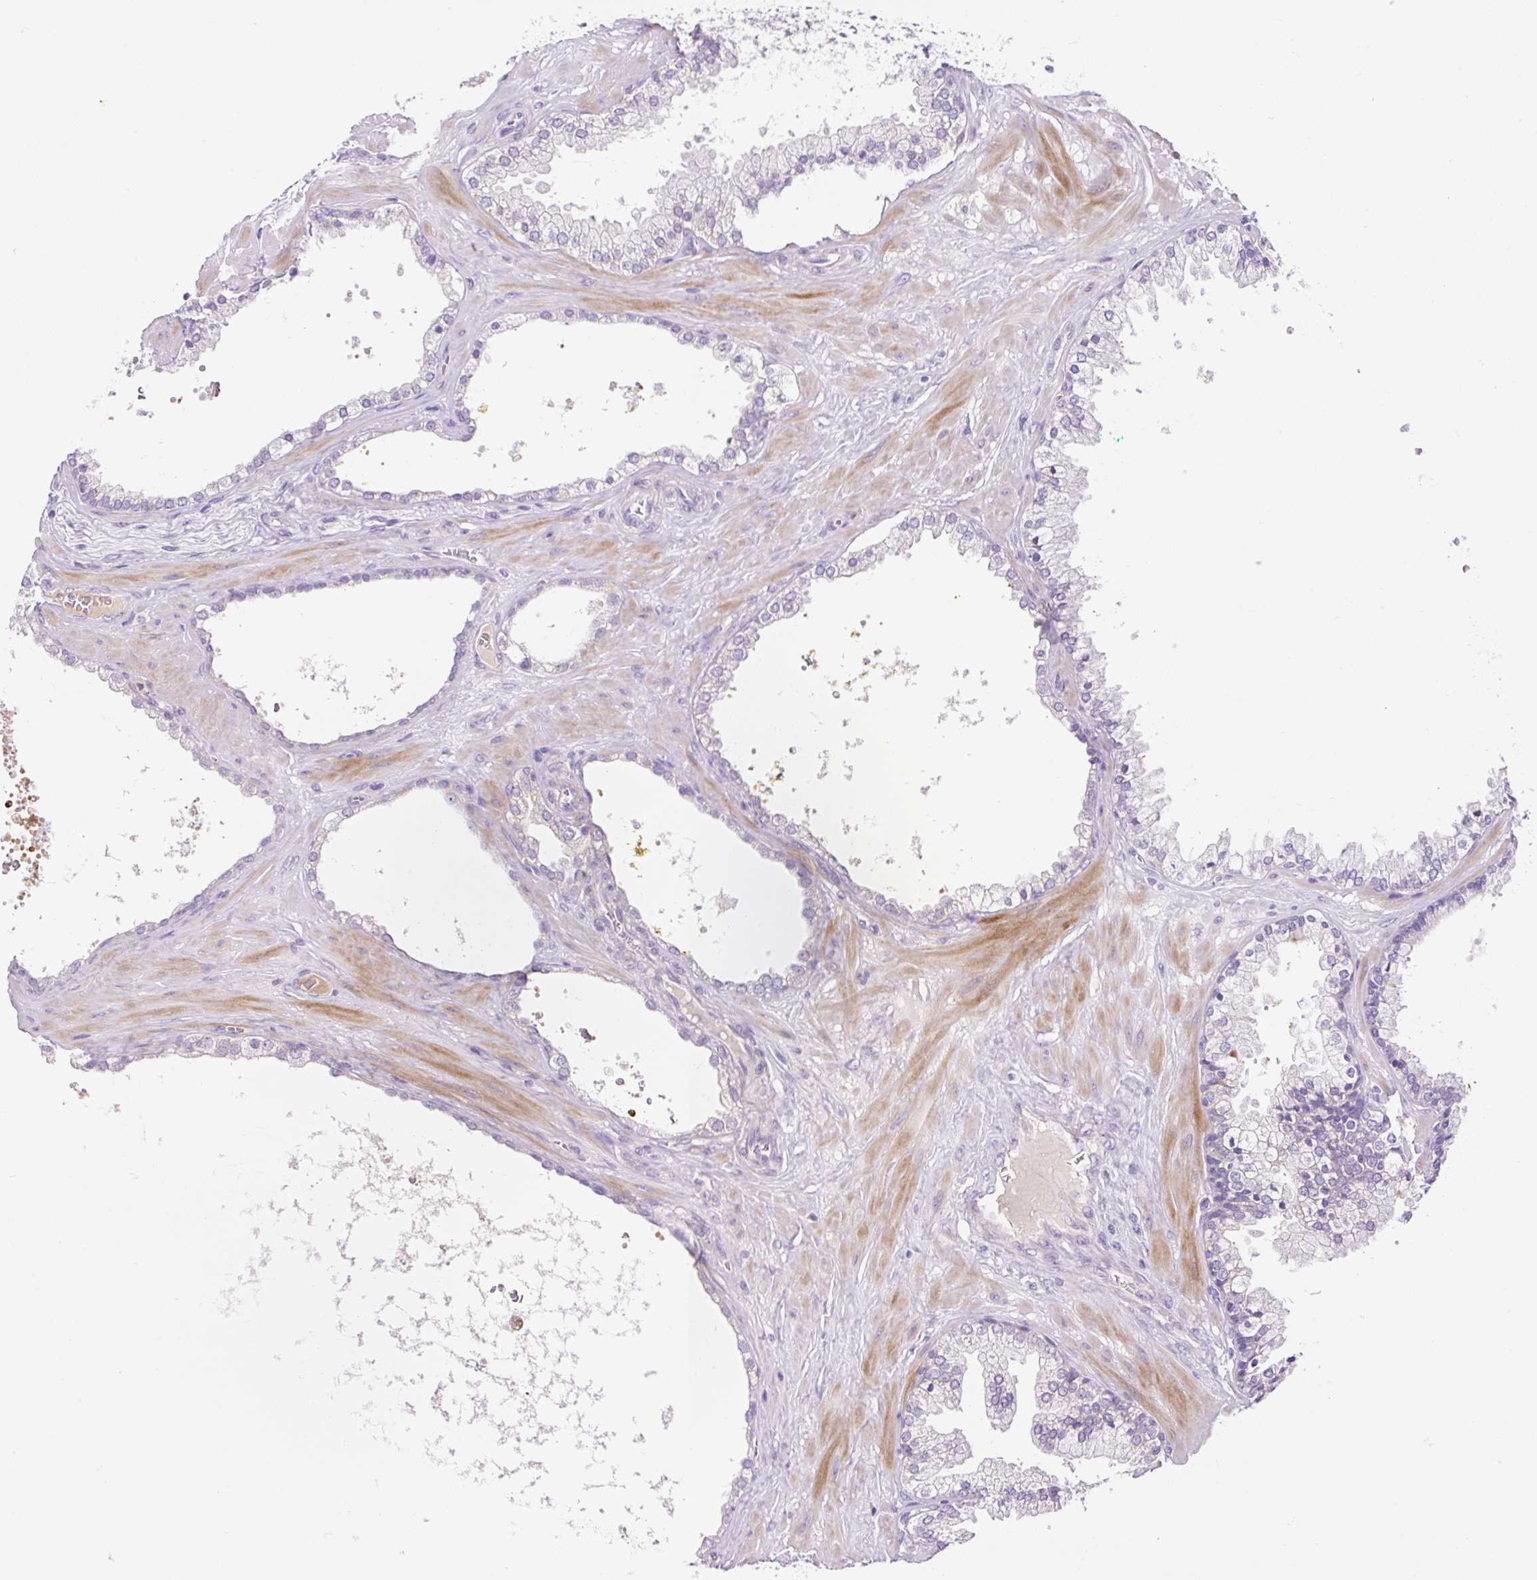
{"staining": {"intensity": "negative", "quantity": "none", "location": "none"}, "tissue": "prostate cancer", "cell_type": "Tumor cells", "image_type": "cancer", "snomed": [{"axis": "morphology", "description": "Adenocarcinoma, High grade"}, {"axis": "topography", "description": "Prostate"}], "caption": "DAB (3,3'-diaminobenzidine) immunohistochemical staining of human prostate cancer (high-grade adenocarcinoma) shows no significant staining in tumor cells.", "gene": "LHFPL5", "patient": {"sex": "male", "age": 66}}